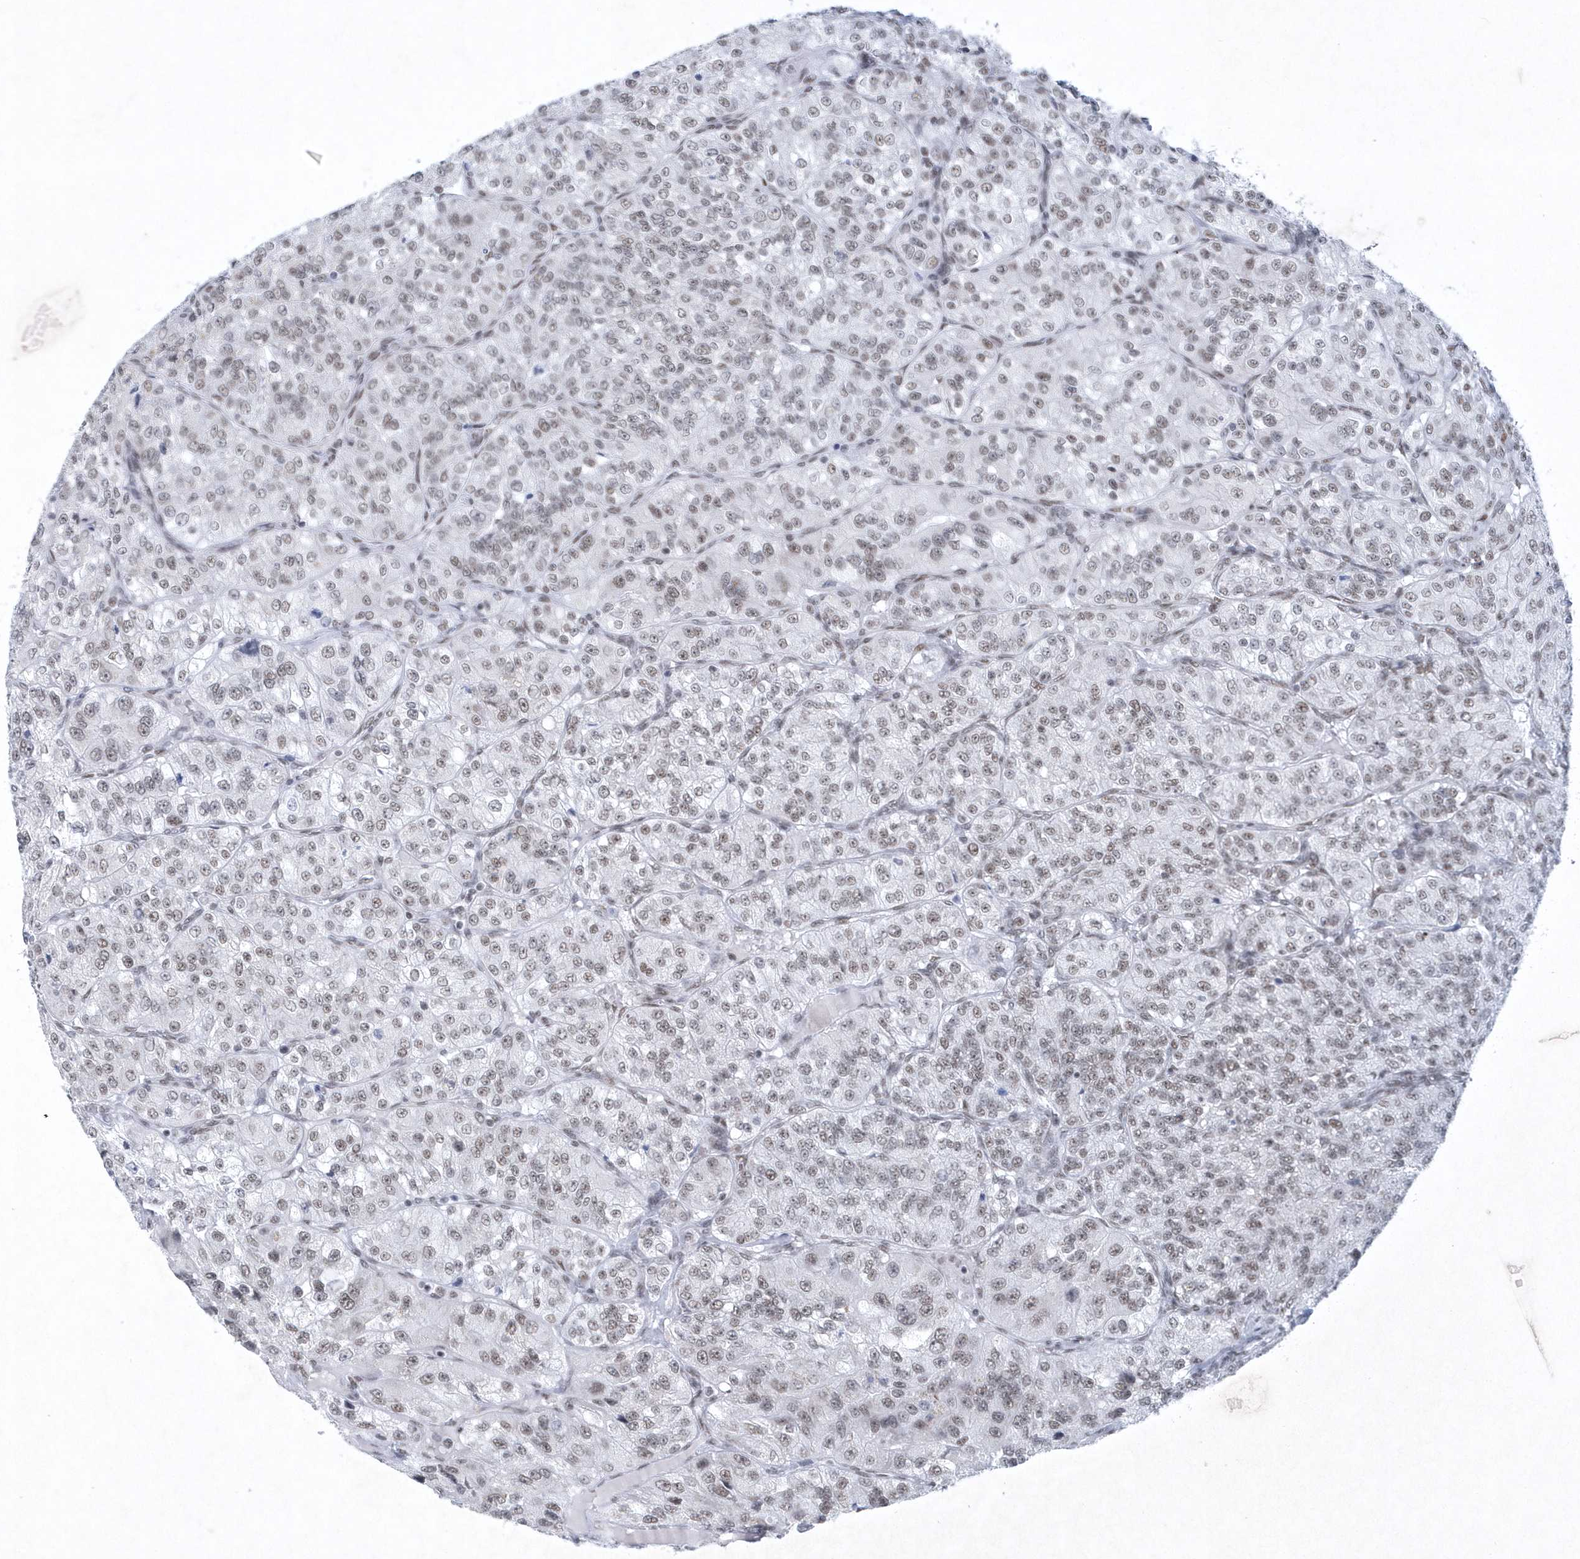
{"staining": {"intensity": "weak", "quantity": "25%-75%", "location": "nuclear"}, "tissue": "renal cancer", "cell_type": "Tumor cells", "image_type": "cancer", "snomed": [{"axis": "morphology", "description": "Adenocarcinoma, NOS"}, {"axis": "topography", "description": "Kidney"}], "caption": "IHC of renal cancer (adenocarcinoma) displays low levels of weak nuclear expression in about 25%-75% of tumor cells.", "gene": "DCLRE1A", "patient": {"sex": "female", "age": 63}}